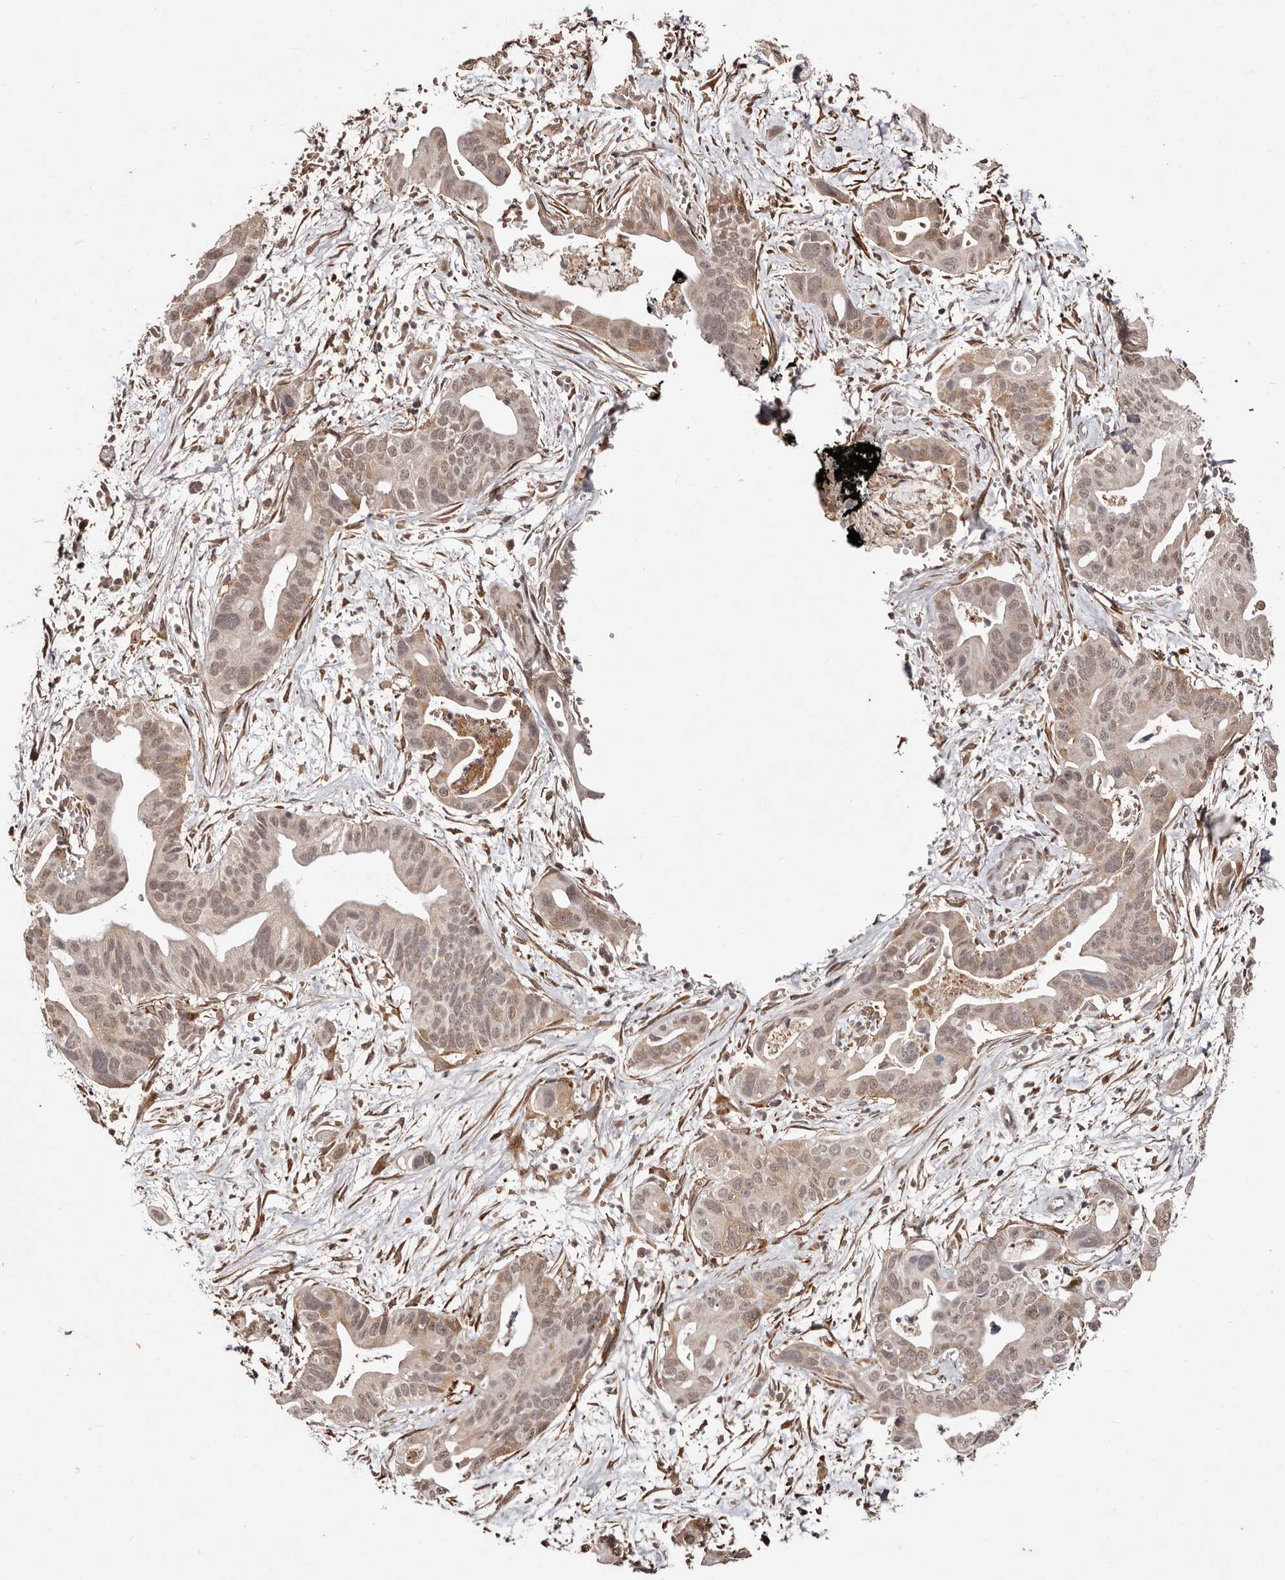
{"staining": {"intensity": "weak", "quantity": ">75%", "location": "cytoplasmic/membranous,nuclear"}, "tissue": "pancreatic cancer", "cell_type": "Tumor cells", "image_type": "cancer", "snomed": [{"axis": "morphology", "description": "Adenocarcinoma, NOS"}, {"axis": "topography", "description": "Pancreas"}], "caption": "Weak cytoplasmic/membranous and nuclear staining for a protein is appreciated in about >75% of tumor cells of pancreatic cancer (adenocarcinoma) using IHC.", "gene": "BICRAL", "patient": {"sex": "male", "age": 66}}